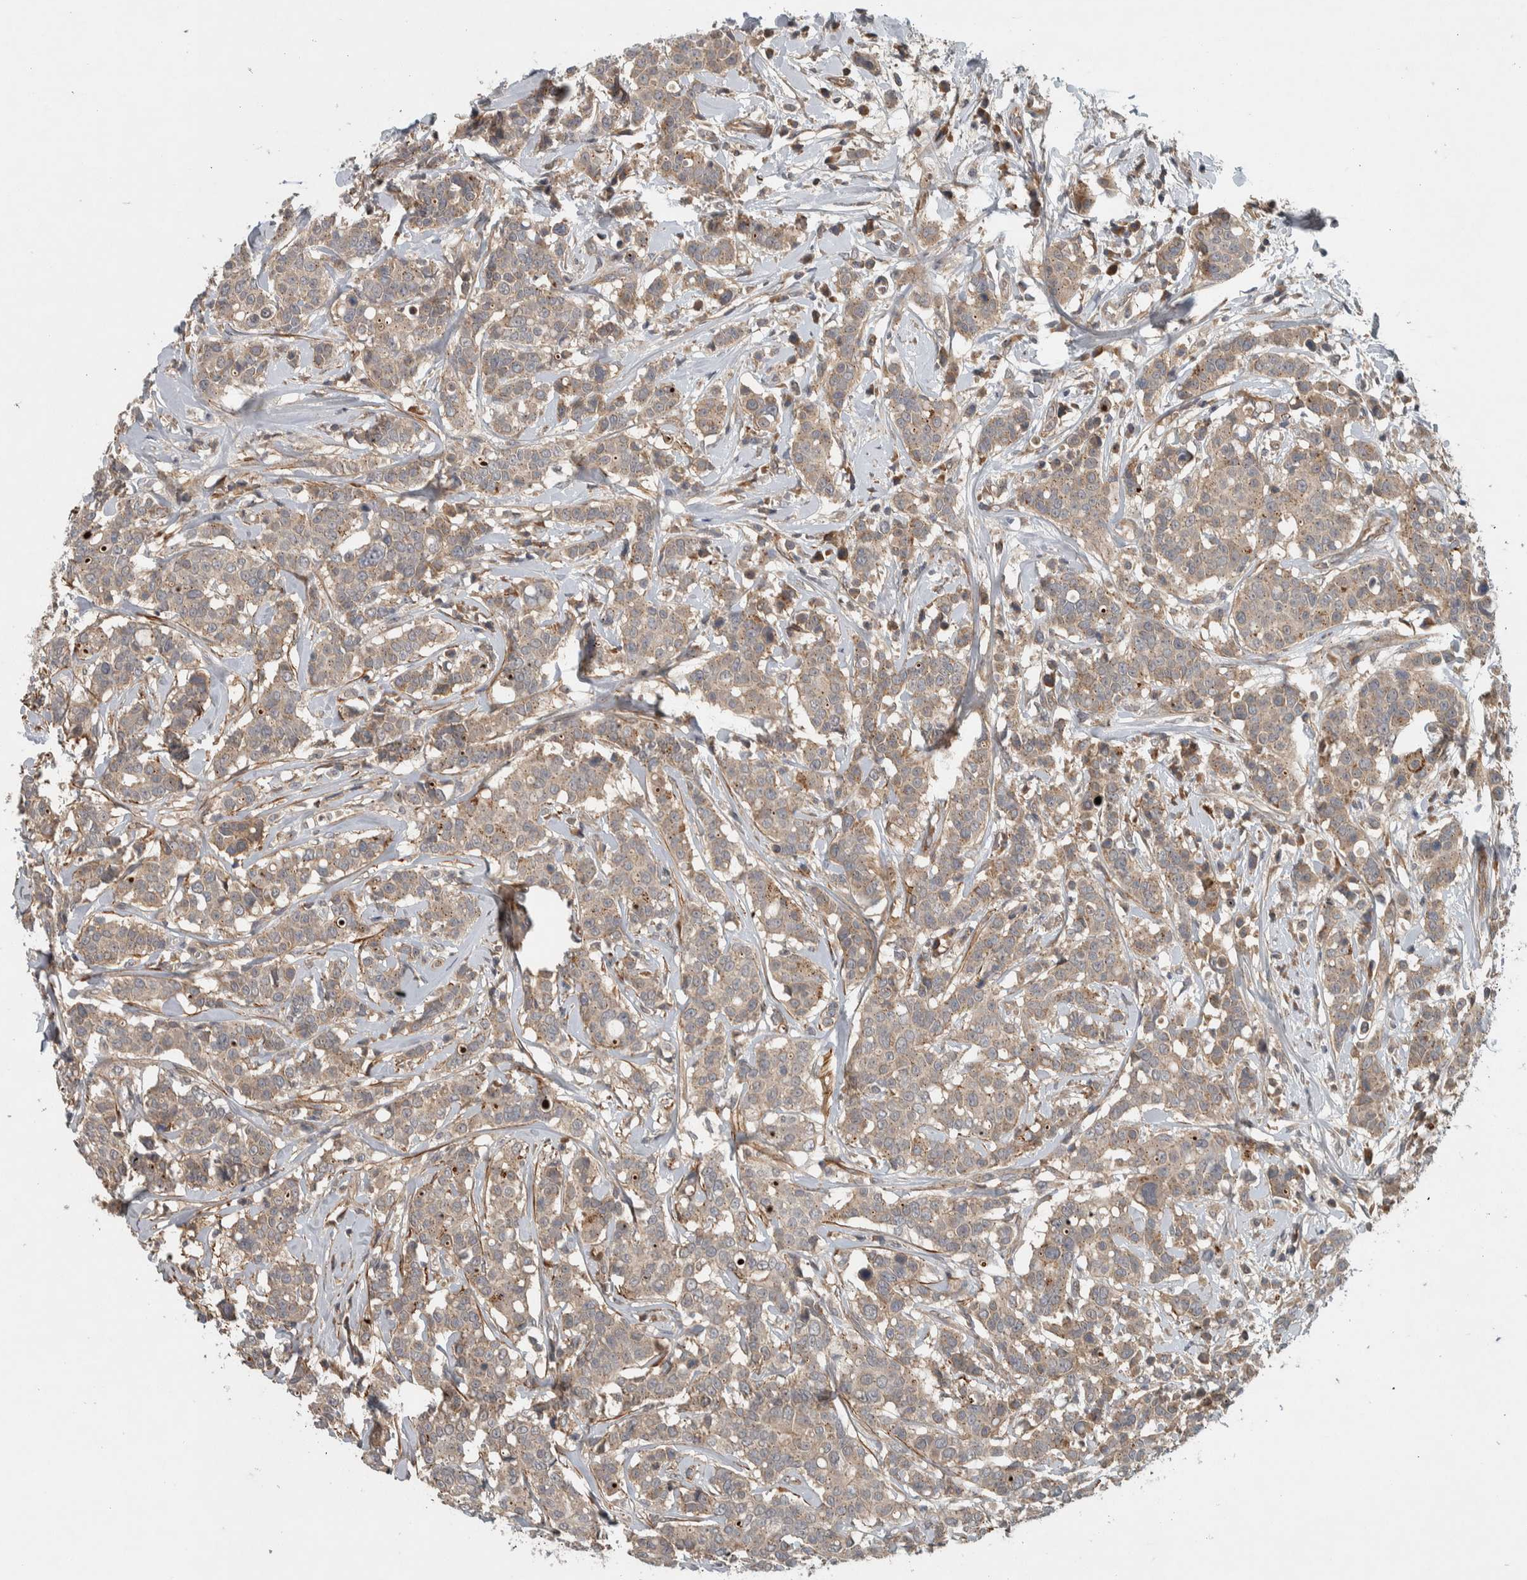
{"staining": {"intensity": "weak", "quantity": ">75%", "location": "cytoplasmic/membranous"}, "tissue": "breast cancer", "cell_type": "Tumor cells", "image_type": "cancer", "snomed": [{"axis": "morphology", "description": "Duct carcinoma"}, {"axis": "topography", "description": "Breast"}], "caption": "Weak cytoplasmic/membranous protein positivity is present in about >75% of tumor cells in breast cancer (intraductal carcinoma).", "gene": "LBHD1", "patient": {"sex": "female", "age": 27}}